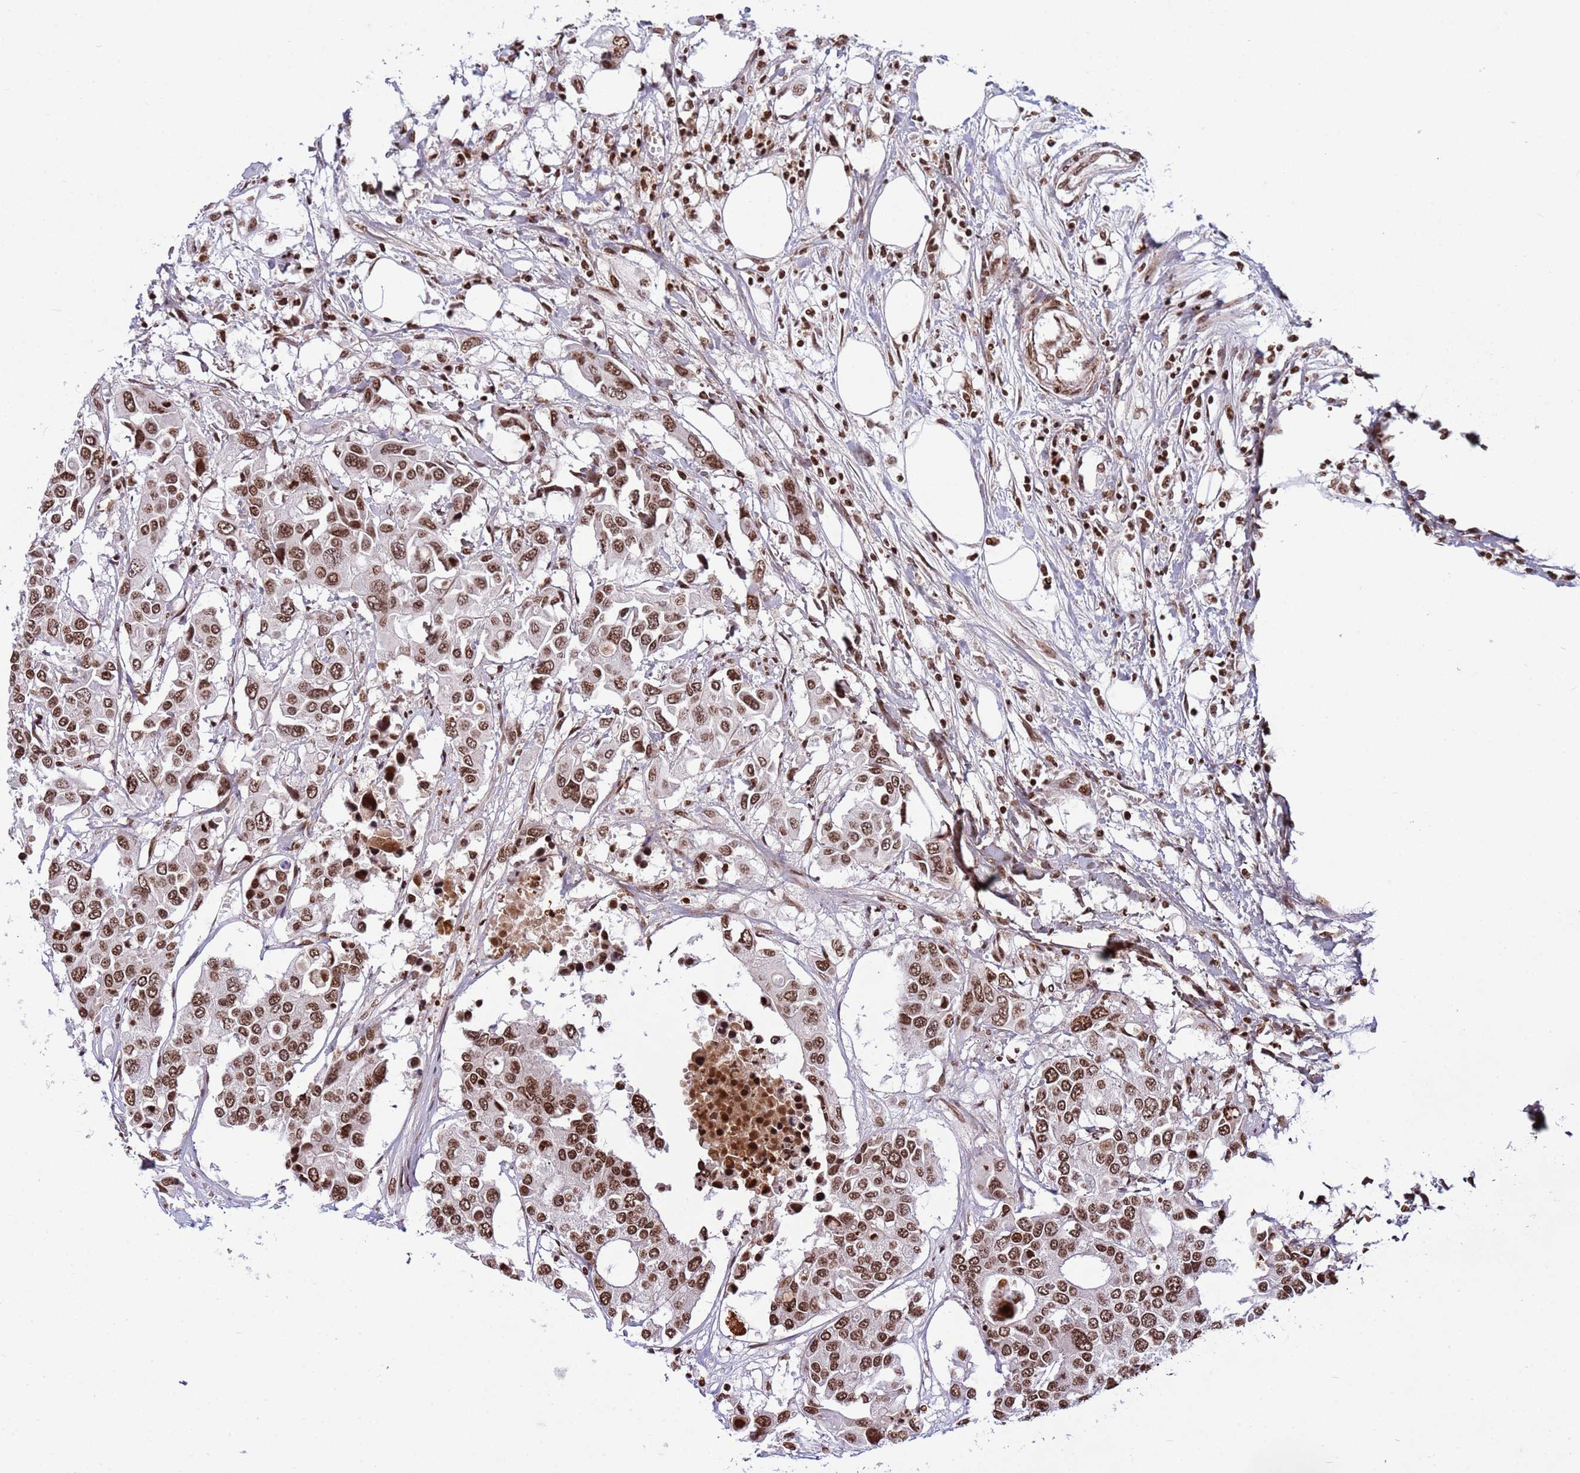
{"staining": {"intensity": "strong", "quantity": ">75%", "location": "nuclear"}, "tissue": "colorectal cancer", "cell_type": "Tumor cells", "image_type": "cancer", "snomed": [{"axis": "morphology", "description": "Adenocarcinoma, NOS"}, {"axis": "topography", "description": "Colon"}], "caption": "This photomicrograph demonstrates adenocarcinoma (colorectal) stained with IHC to label a protein in brown. The nuclear of tumor cells show strong positivity for the protein. Nuclei are counter-stained blue.", "gene": "H3-3B", "patient": {"sex": "male", "age": 77}}